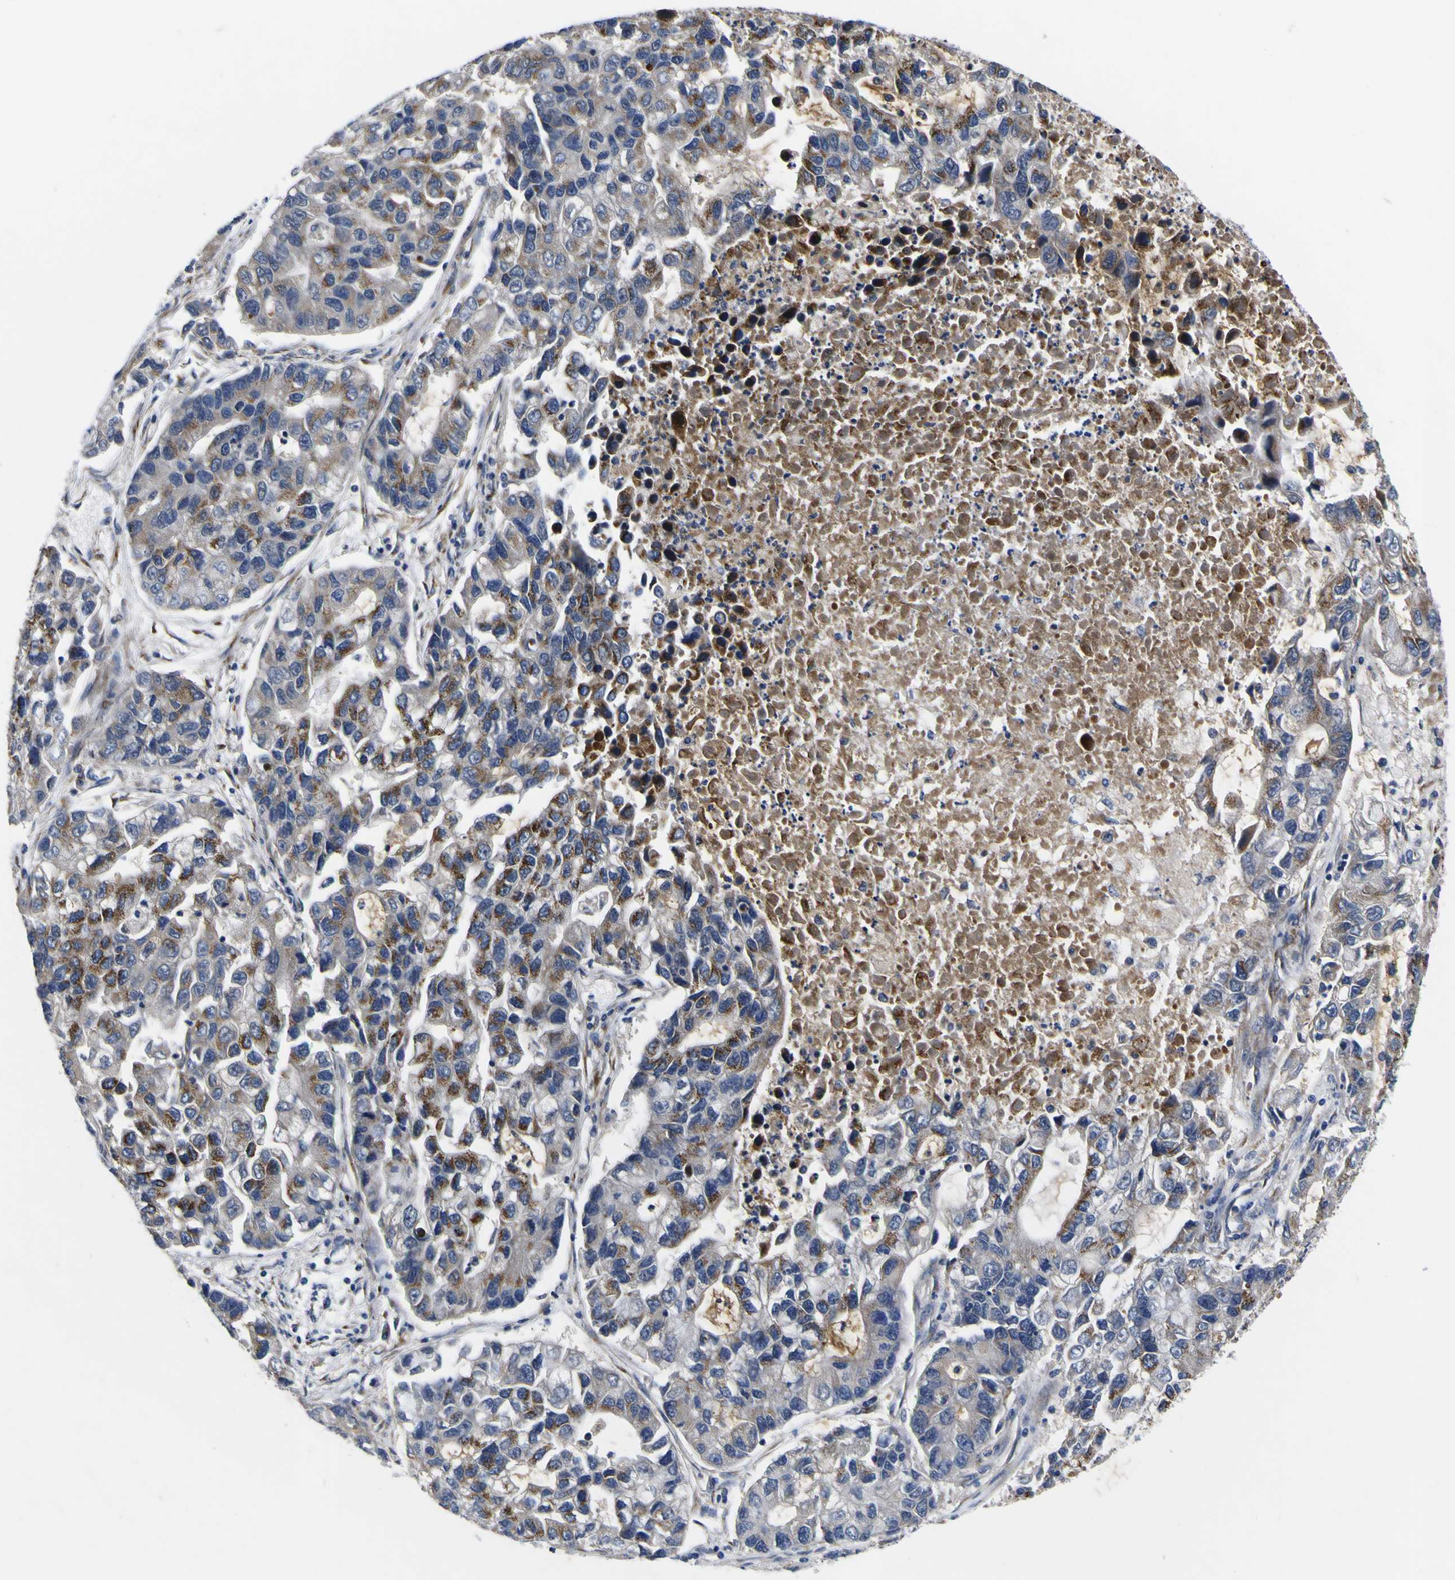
{"staining": {"intensity": "moderate", "quantity": ">75%", "location": "cytoplasmic/membranous"}, "tissue": "lung cancer", "cell_type": "Tumor cells", "image_type": "cancer", "snomed": [{"axis": "morphology", "description": "Adenocarcinoma, NOS"}, {"axis": "topography", "description": "Lung"}], "caption": "Immunohistochemistry photomicrograph of human lung adenocarcinoma stained for a protein (brown), which demonstrates medium levels of moderate cytoplasmic/membranous staining in about >75% of tumor cells.", "gene": "COA1", "patient": {"sex": "female", "age": 51}}